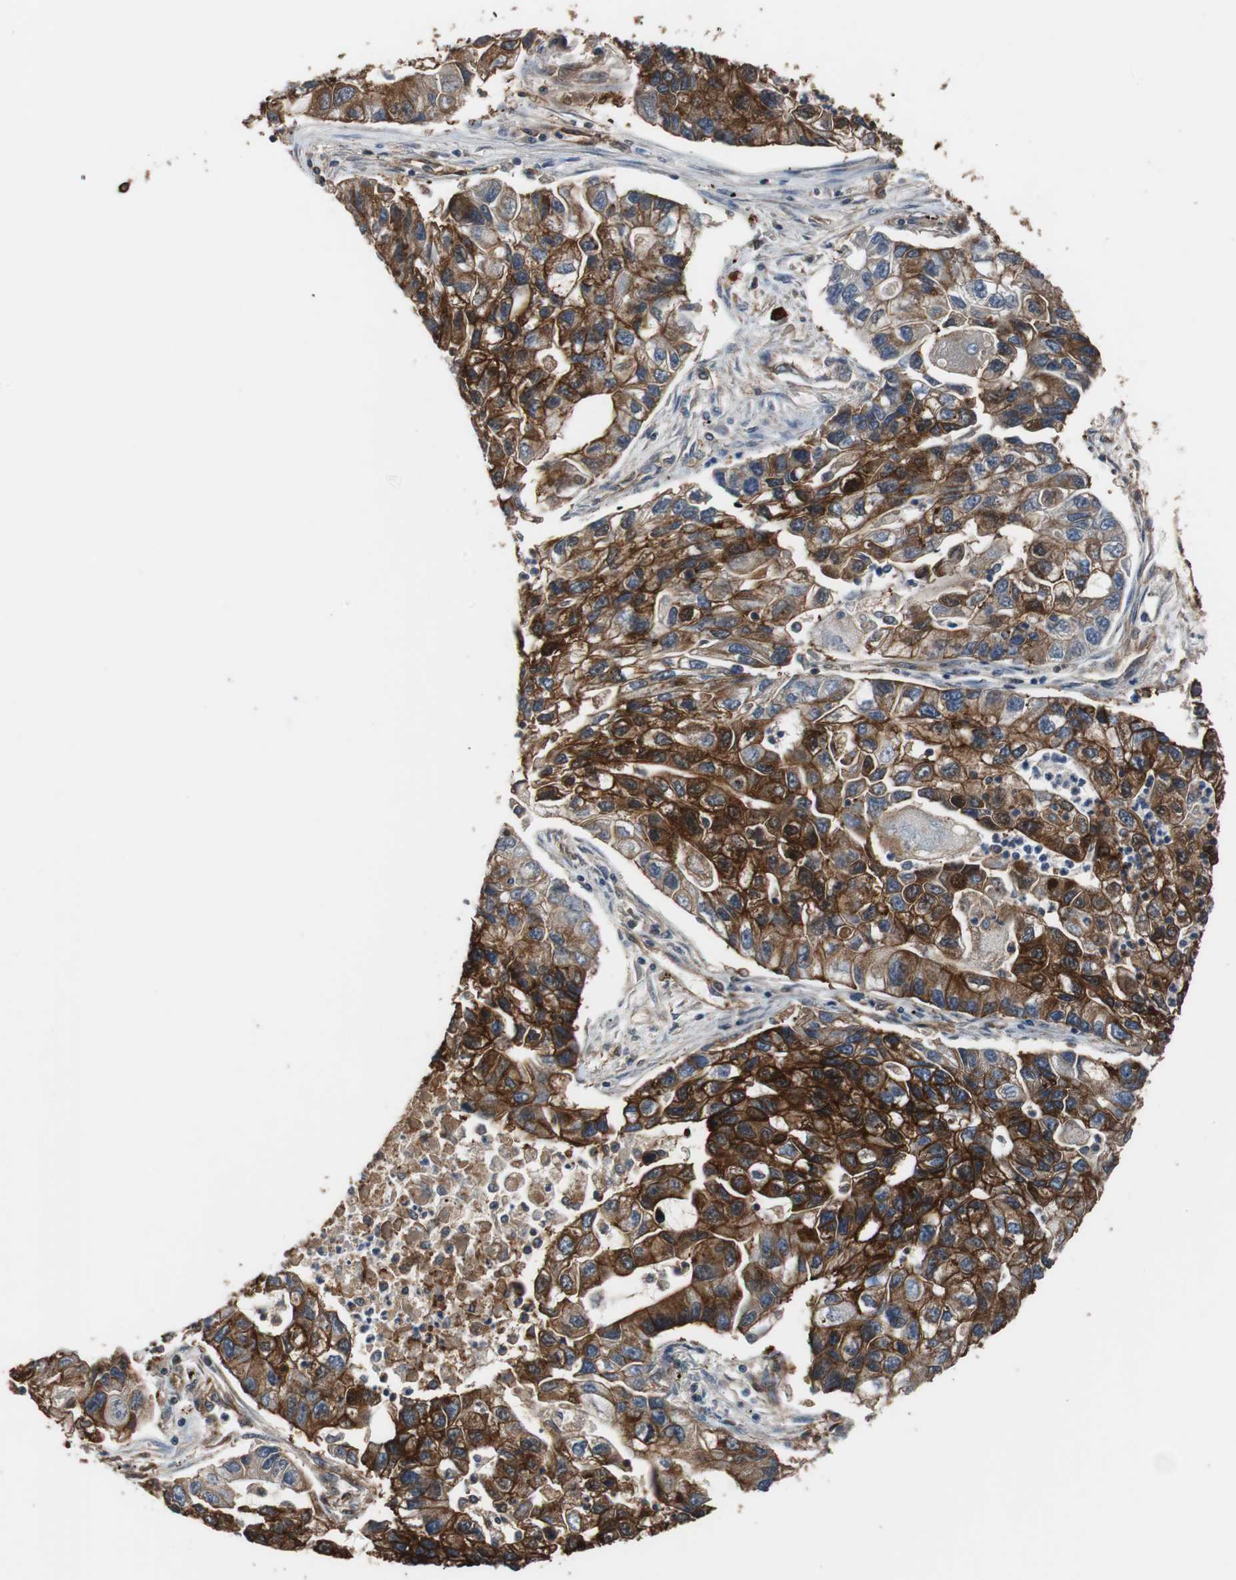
{"staining": {"intensity": "strong", "quantity": ">75%", "location": "cytoplasmic/membranous"}, "tissue": "lung cancer", "cell_type": "Tumor cells", "image_type": "cancer", "snomed": [{"axis": "morphology", "description": "Adenocarcinoma, NOS"}, {"axis": "topography", "description": "Lung"}], "caption": "Immunohistochemical staining of human adenocarcinoma (lung) reveals high levels of strong cytoplasmic/membranous positivity in about >75% of tumor cells.", "gene": "NDRG1", "patient": {"sex": "female", "age": 51}}